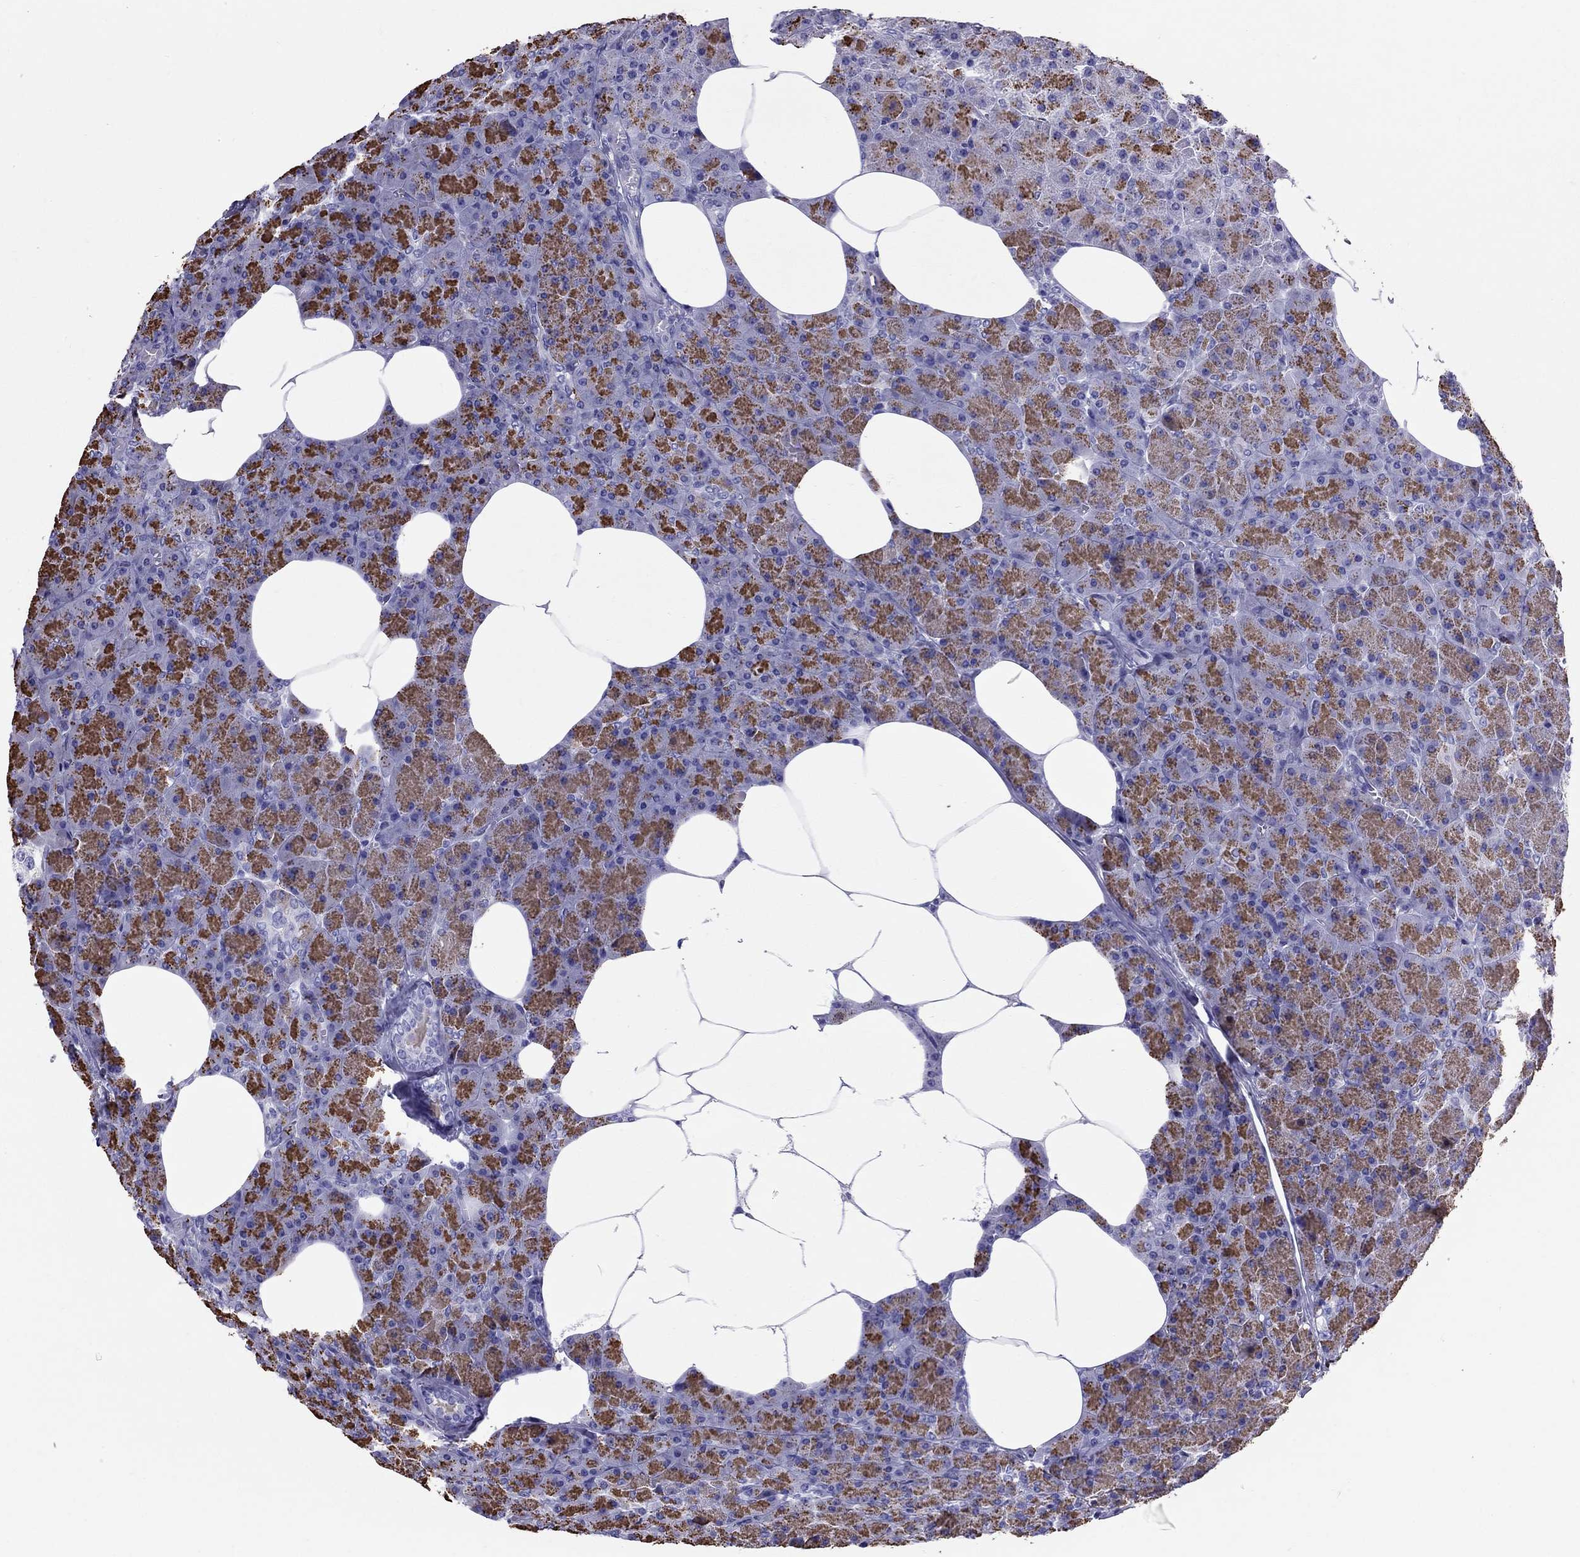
{"staining": {"intensity": "strong", "quantity": ">75%", "location": "cytoplasmic/membranous"}, "tissue": "pancreas", "cell_type": "Exocrine glandular cells", "image_type": "normal", "snomed": [{"axis": "morphology", "description": "Normal tissue, NOS"}, {"axis": "topography", "description": "Pancreas"}], "caption": "DAB (3,3'-diaminobenzidine) immunohistochemical staining of benign pancreas displays strong cytoplasmic/membranous protein expression in about >75% of exocrine glandular cells.", "gene": "AVPR1B", "patient": {"sex": "female", "age": 45}}